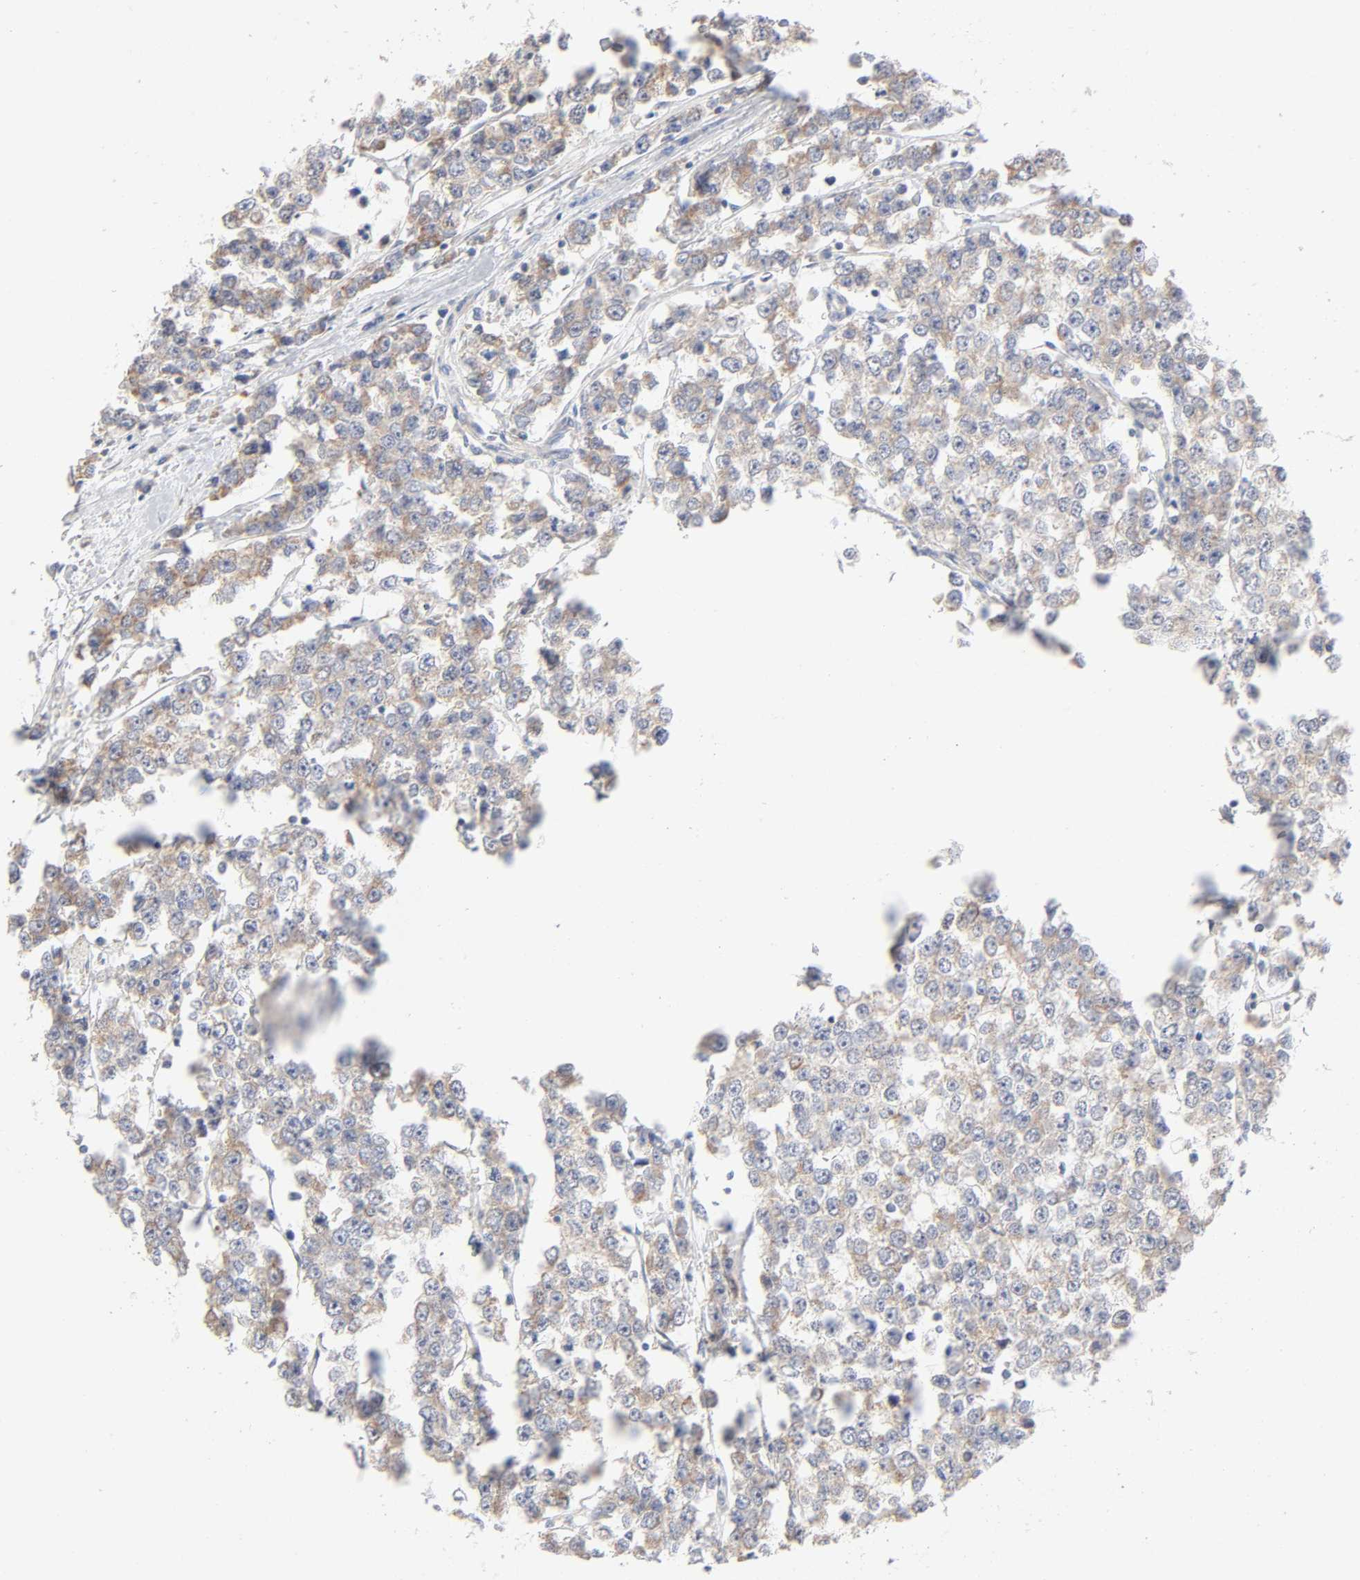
{"staining": {"intensity": "moderate", "quantity": ">75%", "location": "cytoplasmic/membranous"}, "tissue": "testis cancer", "cell_type": "Tumor cells", "image_type": "cancer", "snomed": [{"axis": "morphology", "description": "Seminoma, NOS"}, {"axis": "morphology", "description": "Carcinoma, Embryonal, NOS"}, {"axis": "topography", "description": "Testis"}], "caption": "This is a photomicrograph of immunohistochemistry (IHC) staining of embryonal carcinoma (testis), which shows moderate staining in the cytoplasmic/membranous of tumor cells.", "gene": "SYT16", "patient": {"sex": "male", "age": 52}}